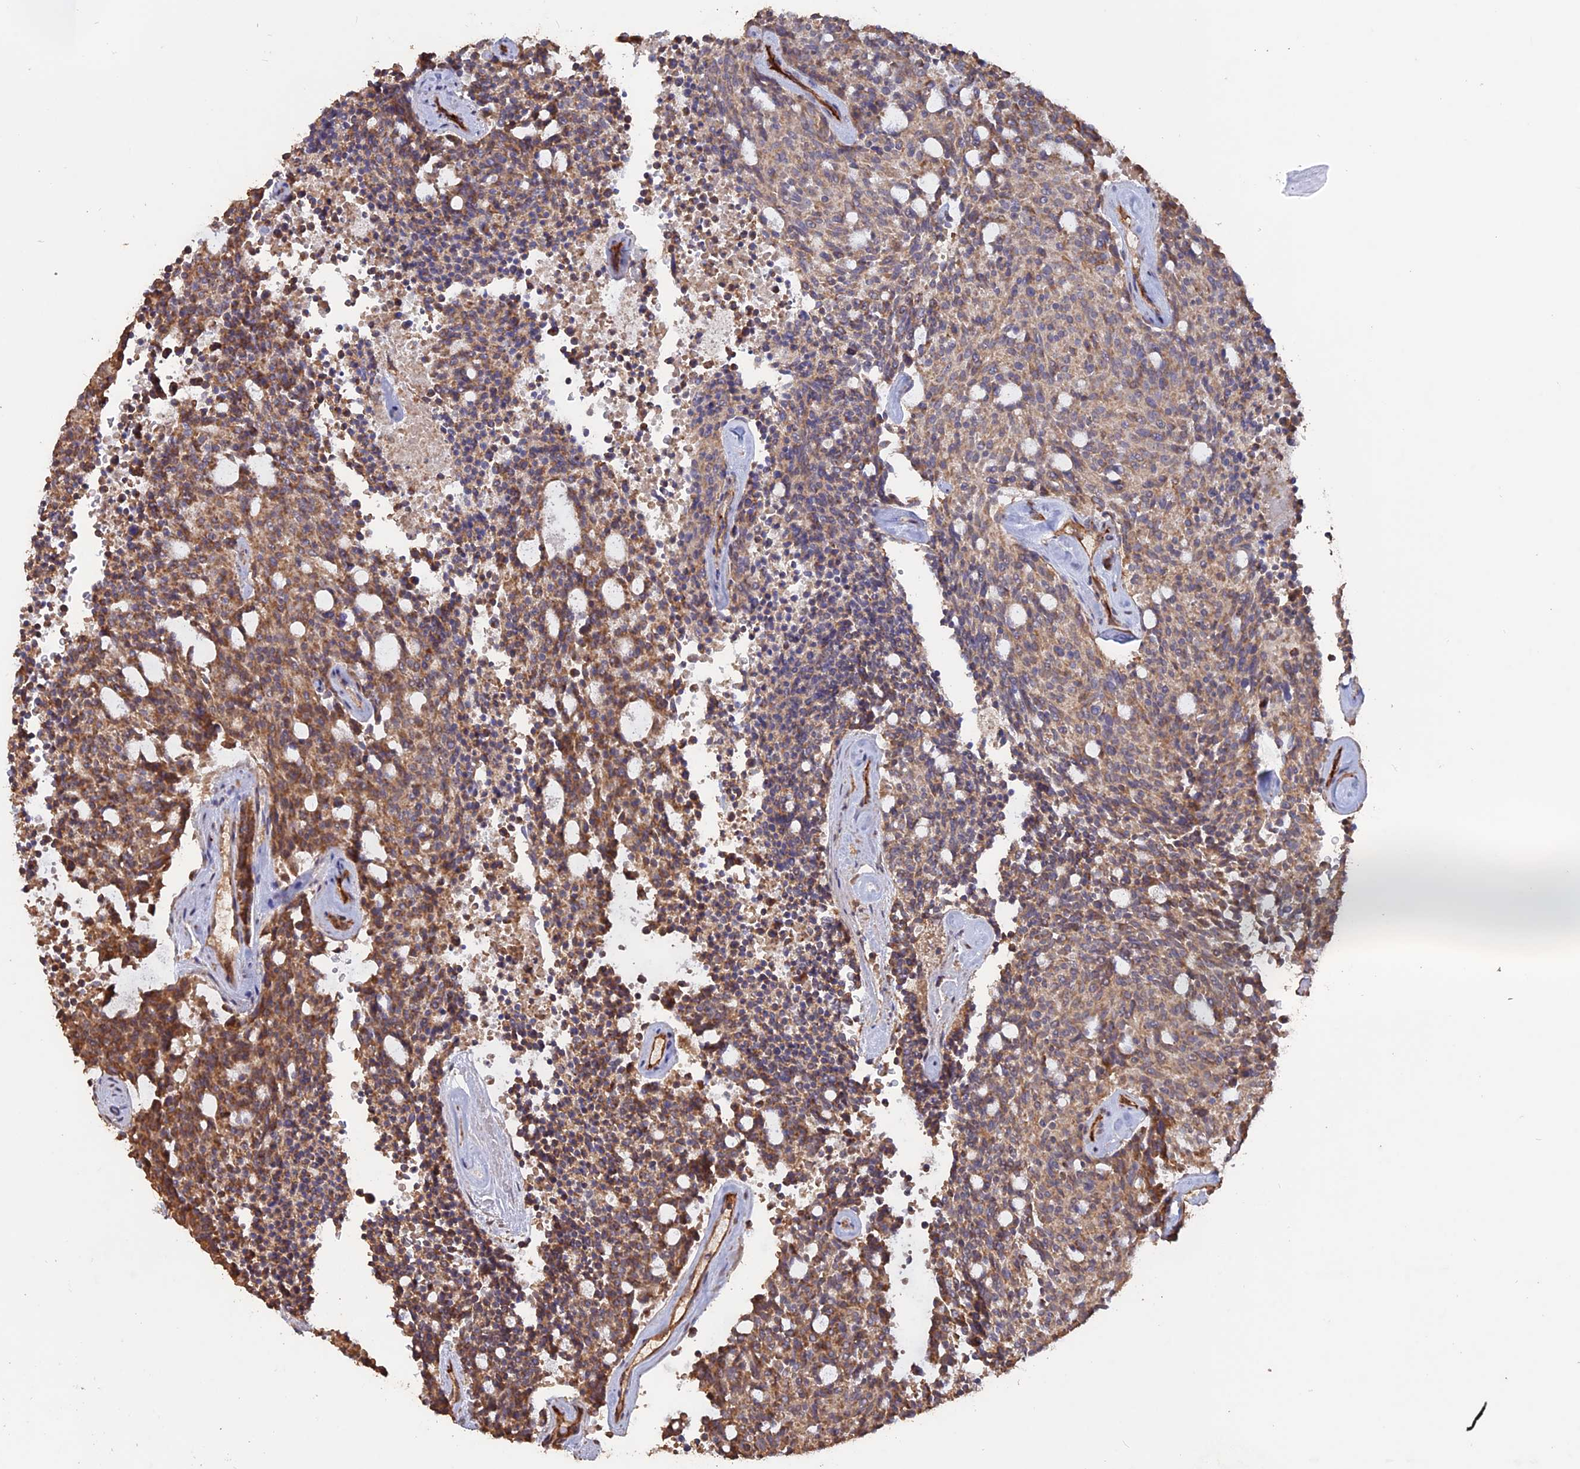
{"staining": {"intensity": "moderate", "quantity": ">75%", "location": "cytoplasmic/membranous"}, "tissue": "carcinoid", "cell_type": "Tumor cells", "image_type": "cancer", "snomed": [{"axis": "morphology", "description": "Carcinoid, malignant, NOS"}, {"axis": "topography", "description": "Pancreas"}], "caption": "IHC of human carcinoid (malignant) shows medium levels of moderate cytoplasmic/membranous staining in approximately >75% of tumor cells.", "gene": "LAYN", "patient": {"sex": "female", "age": 54}}